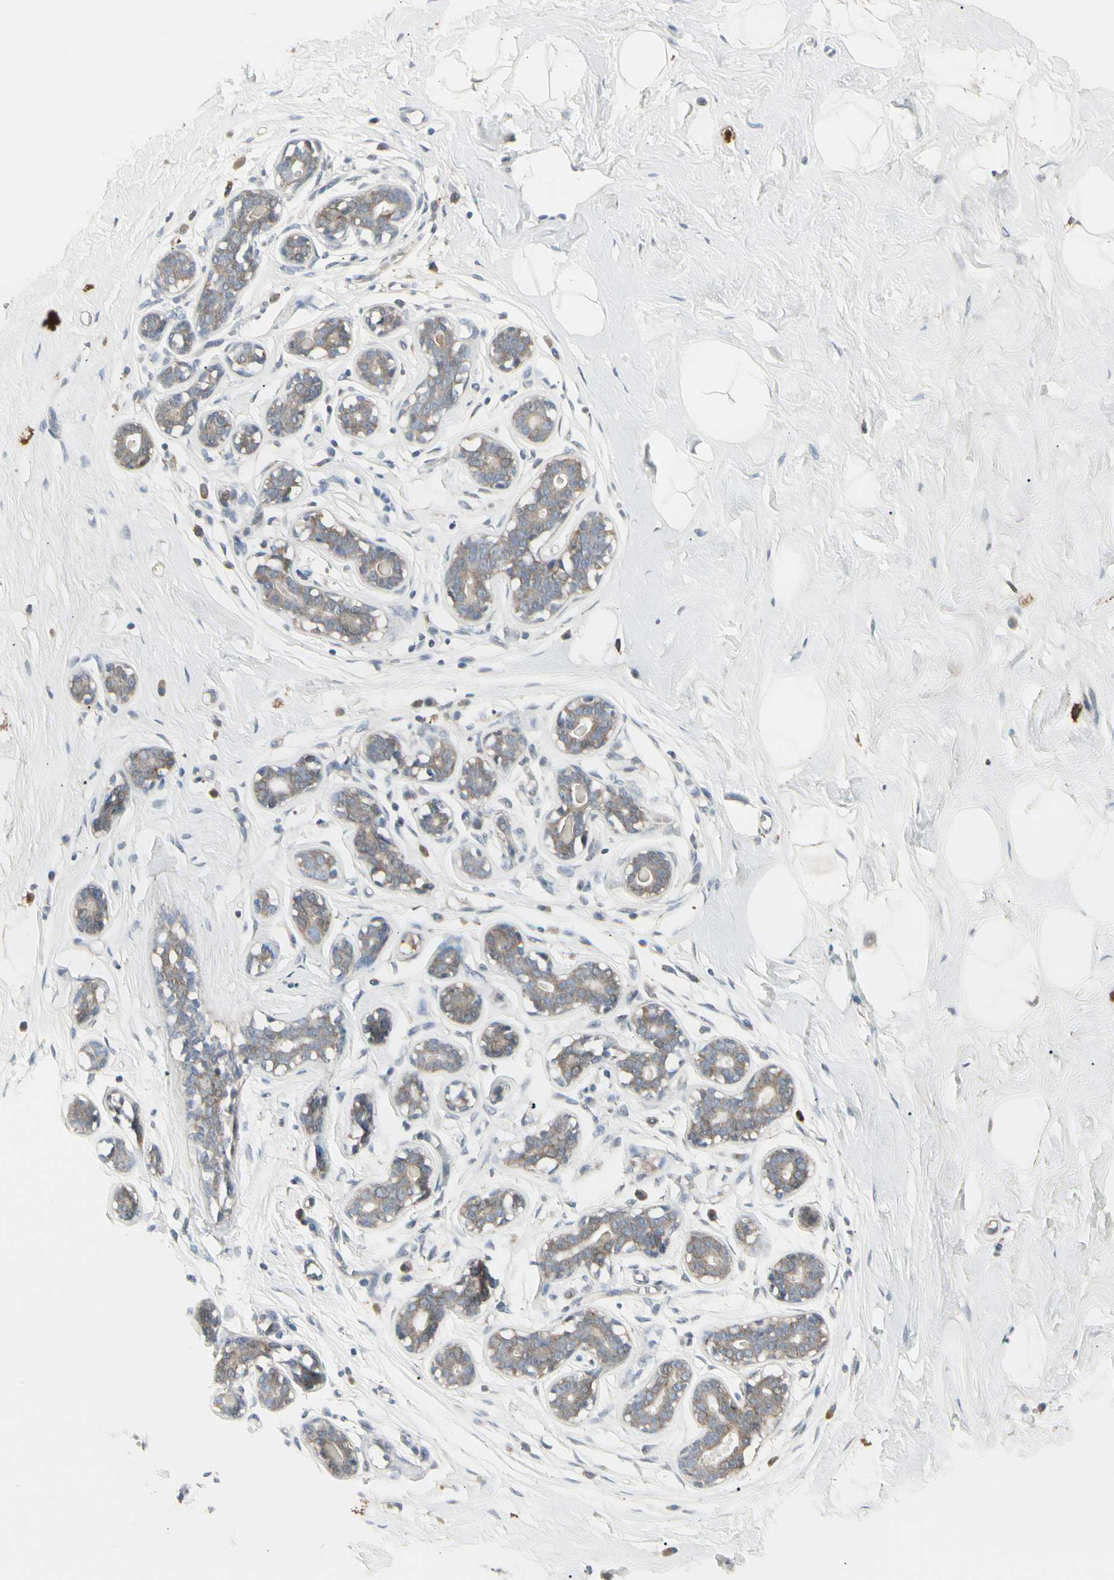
{"staining": {"intensity": "negative", "quantity": "none", "location": "none"}, "tissue": "breast", "cell_type": "Adipocytes", "image_type": "normal", "snomed": [{"axis": "morphology", "description": "Normal tissue, NOS"}, {"axis": "topography", "description": "Breast"}], "caption": "This is an immunohistochemistry (IHC) image of normal human breast. There is no staining in adipocytes.", "gene": "GRN", "patient": {"sex": "female", "age": 23}}